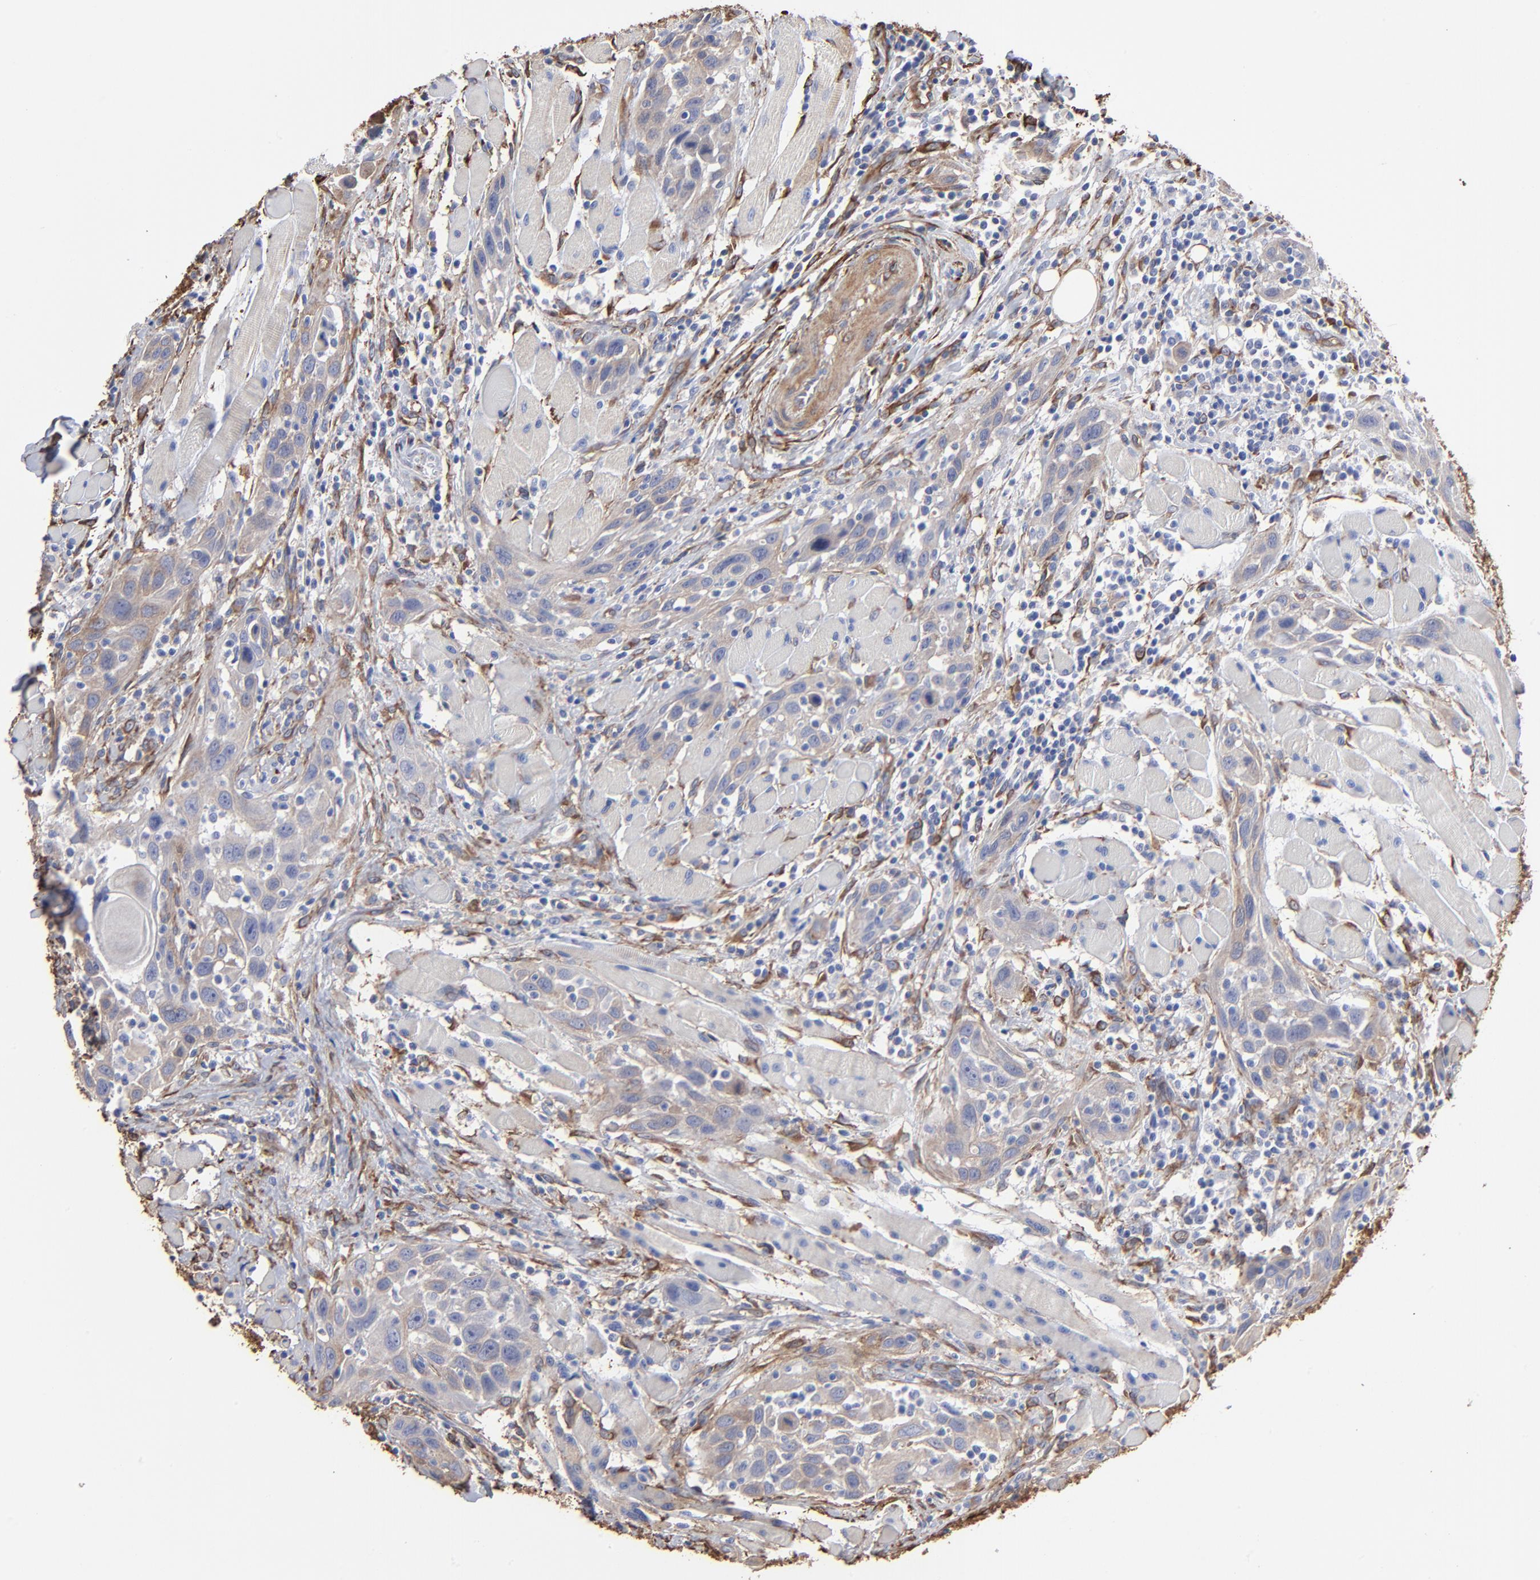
{"staining": {"intensity": "negative", "quantity": "none", "location": "none"}, "tissue": "head and neck cancer", "cell_type": "Tumor cells", "image_type": "cancer", "snomed": [{"axis": "morphology", "description": "Squamous cell carcinoma, NOS"}, {"axis": "topography", "description": "Oral tissue"}, {"axis": "topography", "description": "Head-Neck"}], "caption": "Head and neck cancer was stained to show a protein in brown. There is no significant positivity in tumor cells.", "gene": "CILP", "patient": {"sex": "female", "age": 50}}